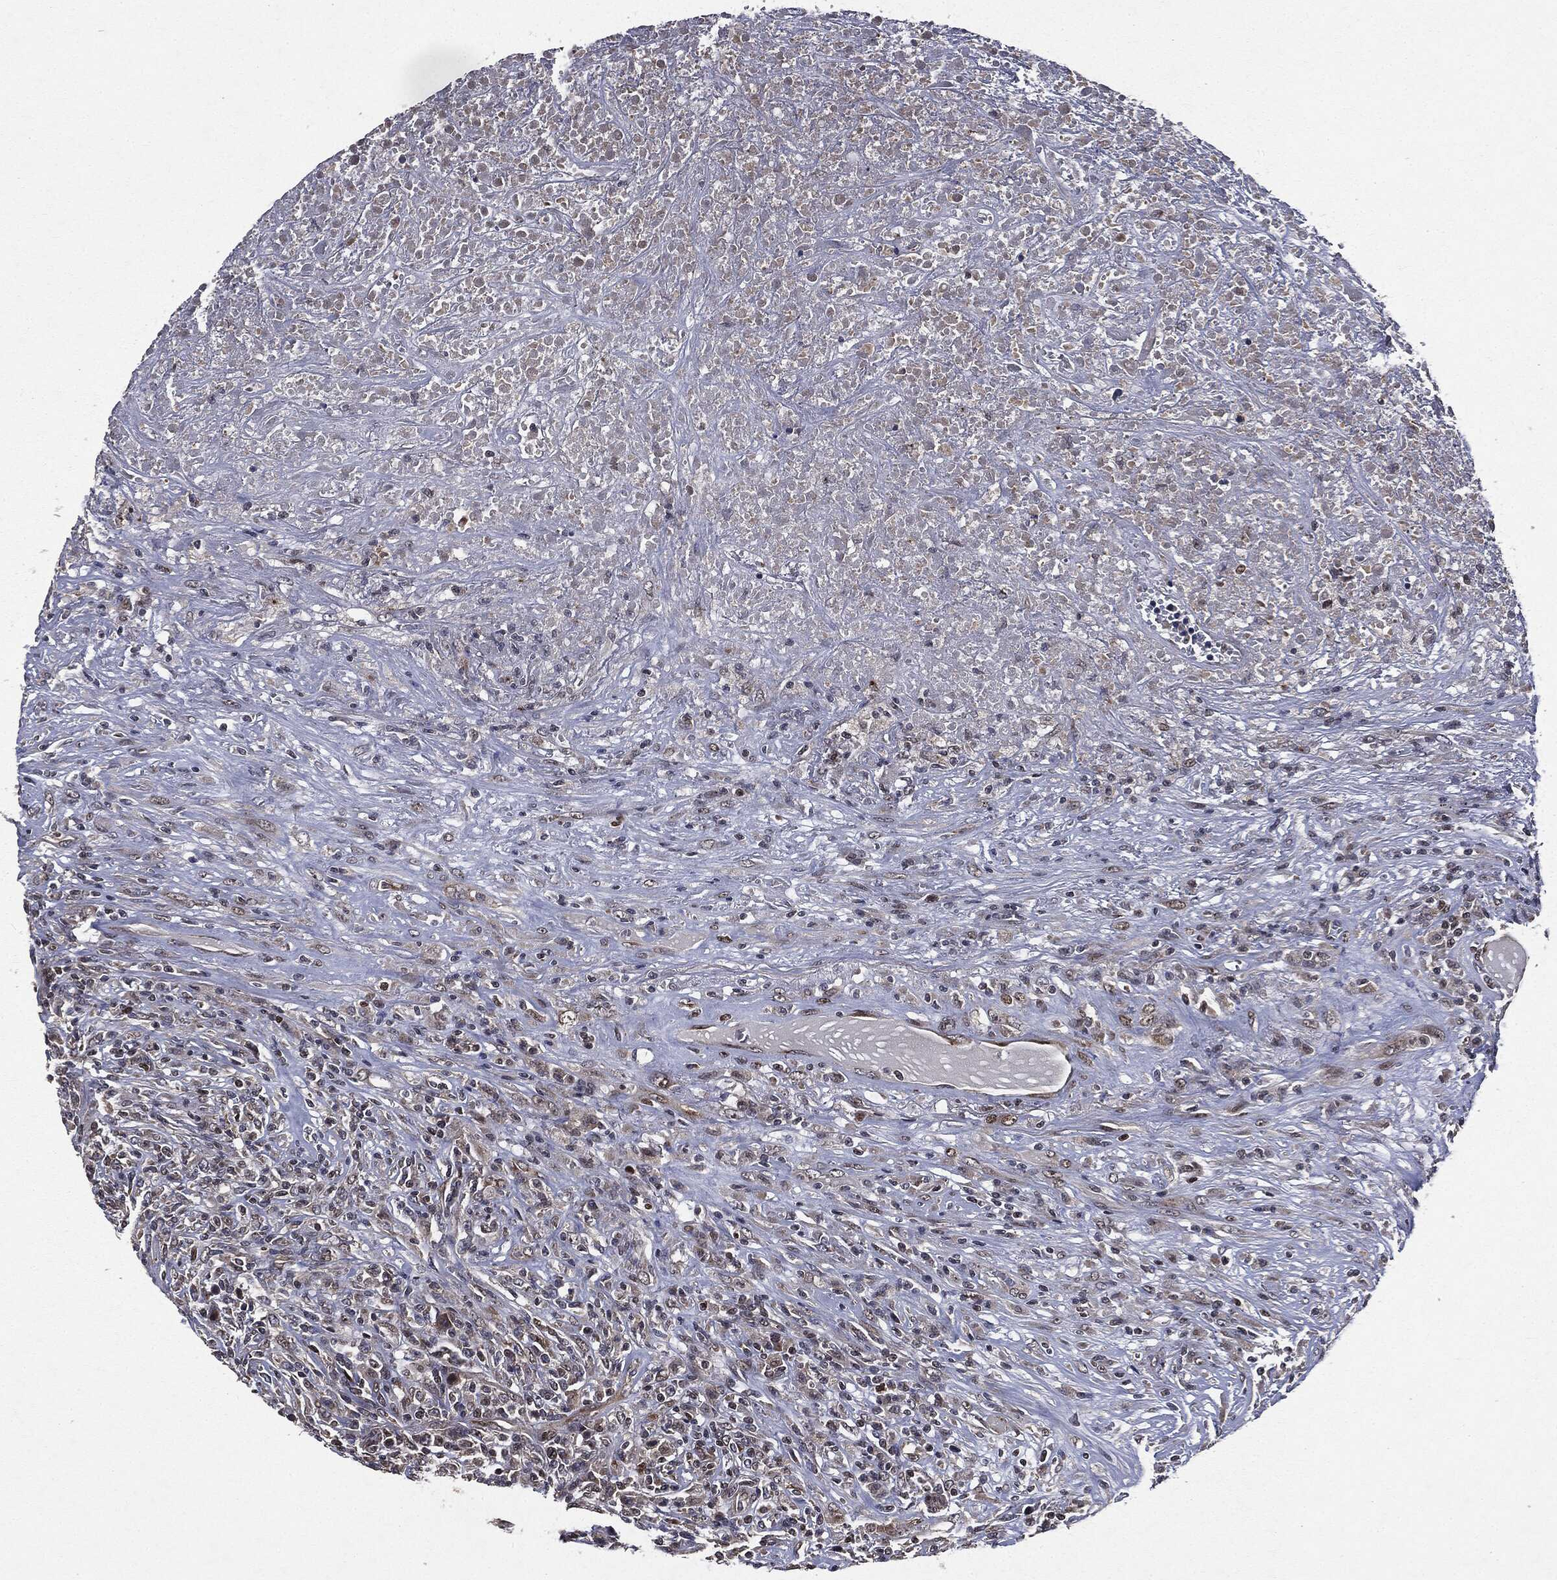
{"staining": {"intensity": "negative", "quantity": "none", "location": "none"}, "tissue": "lymphoma", "cell_type": "Tumor cells", "image_type": "cancer", "snomed": [{"axis": "morphology", "description": "Malignant lymphoma, non-Hodgkin's type, High grade"}, {"axis": "topography", "description": "Lung"}], "caption": "DAB (3,3'-diaminobenzidine) immunohistochemical staining of human high-grade malignant lymphoma, non-Hodgkin's type exhibits no significant positivity in tumor cells.", "gene": "PLPPR2", "patient": {"sex": "male", "age": 79}}